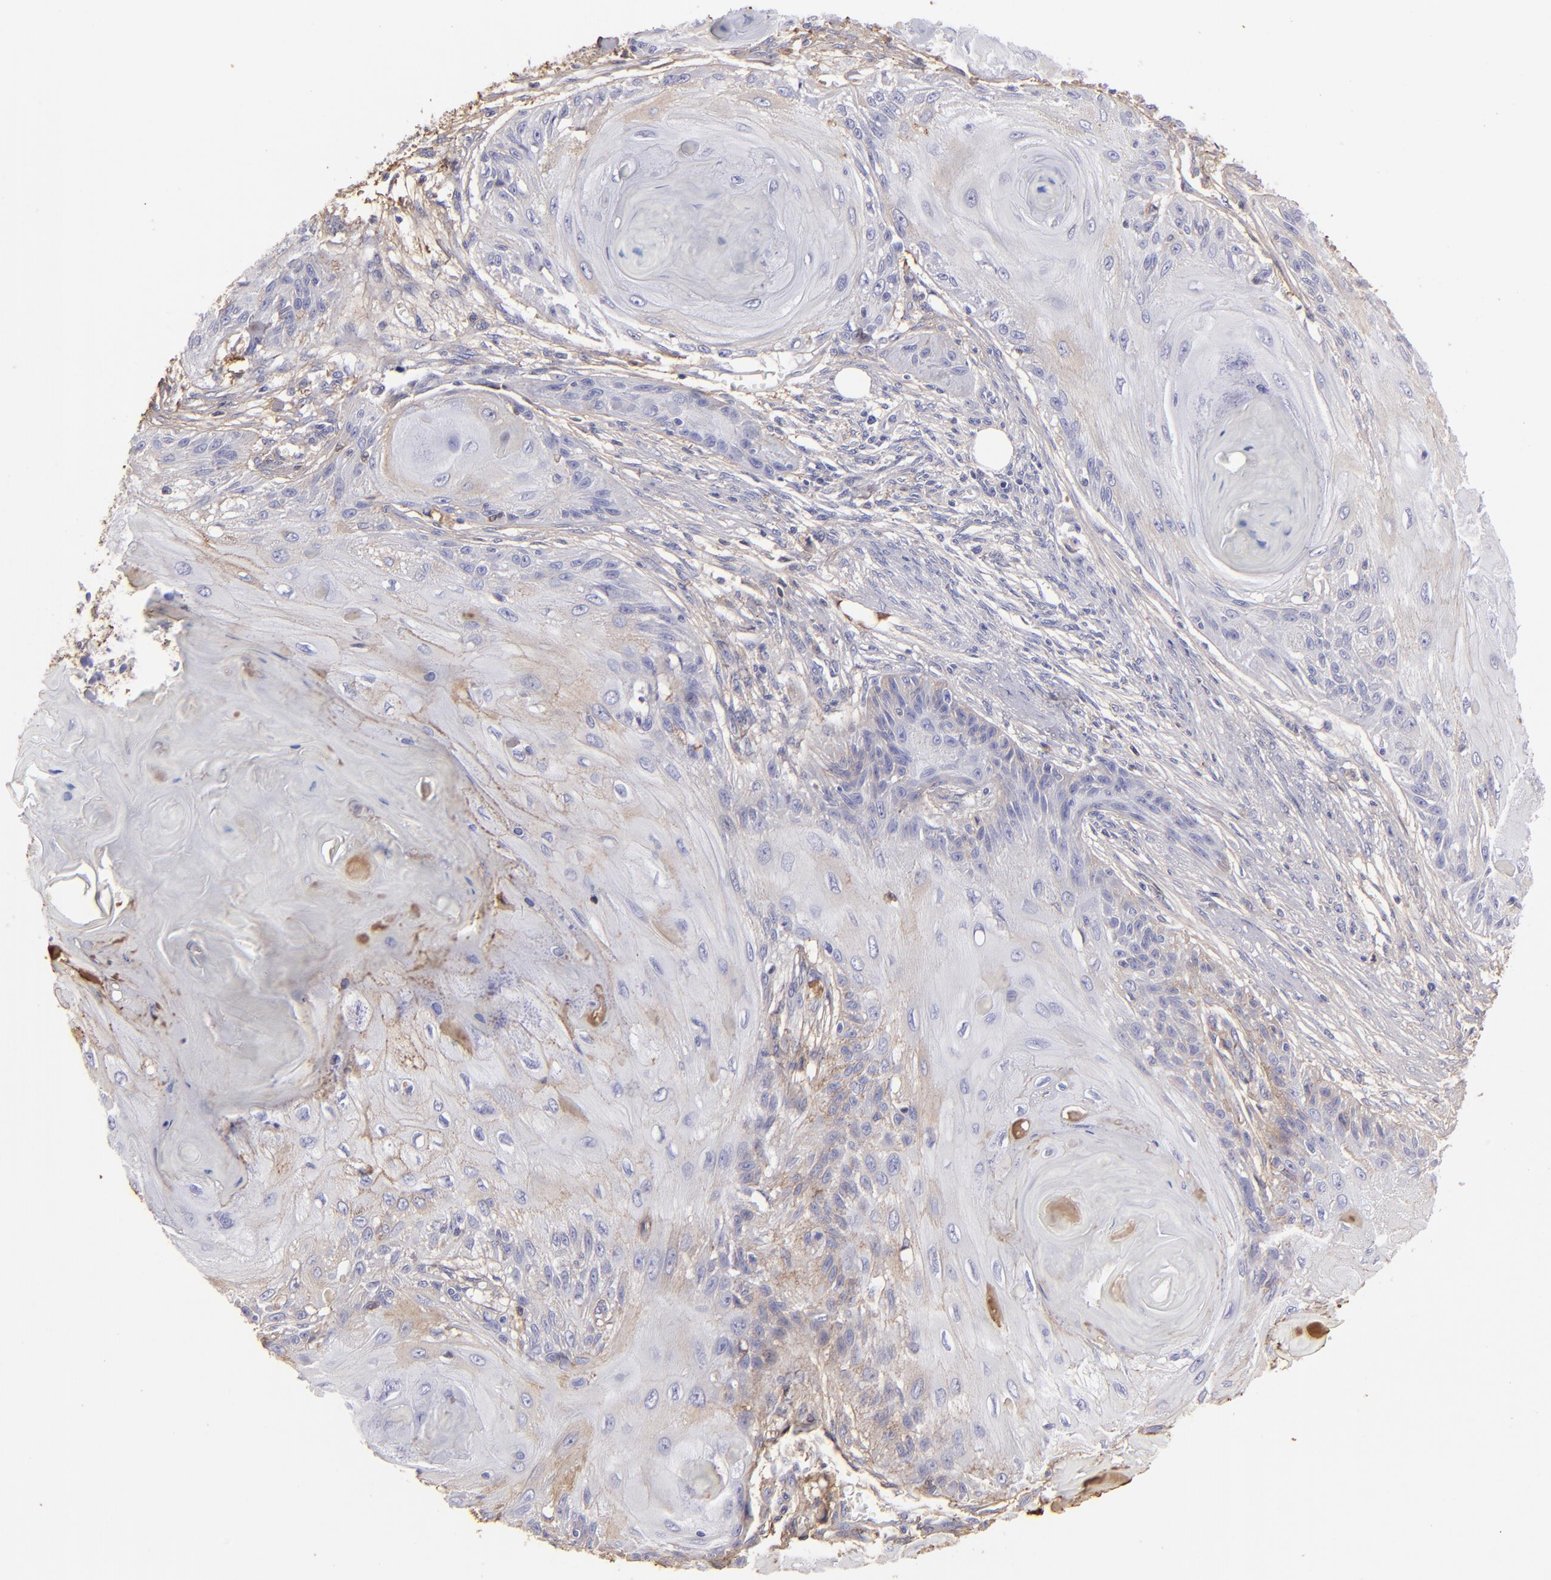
{"staining": {"intensity": "weak", "quantity": "<25%", "location": "cytoplasmic/membranous"}, "tissue": "skin cancer", "cell_type": "Tumor cells", "image_type": "cancer", "snomed": [{"axis": "morphology", "description": "Squamous cell carcinoma, NOS"}, {"axis": "topography", "description": "Skin"}], "caption": "This is an immunohistochemistry image of human skin cancer. There is no staining in tumor cells.", "gene": "FGB", "patient": {"sex": "female", "age": 88}}